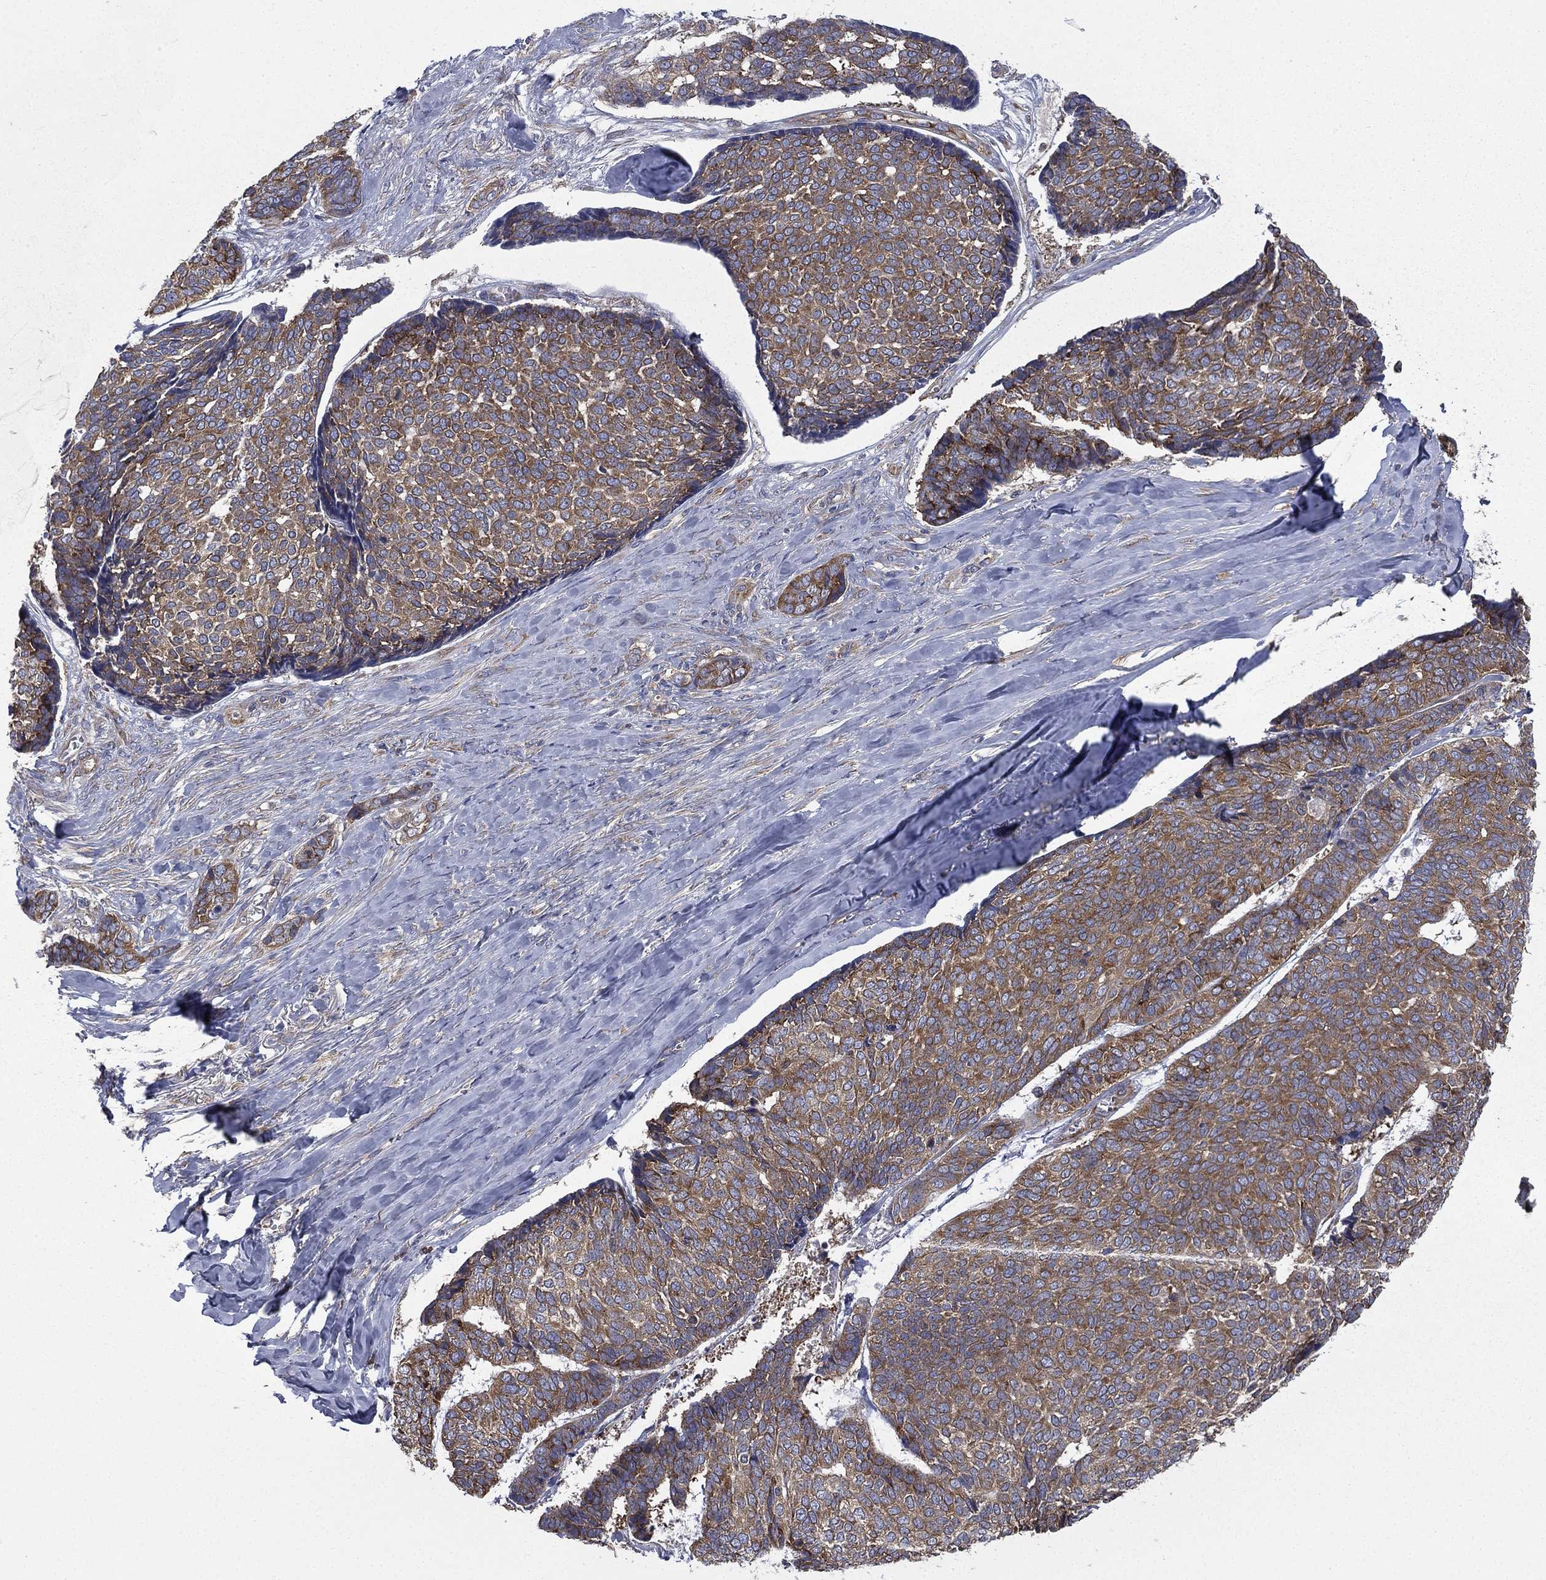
{"staining": {"intensity": "strong", "quantity": "25%-75%", "location": "cytoplasmic/membranous"}, "tissue": "skin cancer", "cell_type": "Tumor cells", "image_type": "cancer", "snomed": [{"axis": "morphology", "description": "Basal cell carcinoma"}, {"axis": "topography", "description": "Skin"}], "caption": "Skin cancer (basal cell carcinoma) stained for a protein (brown) shows strong cytoplasmic/membranous positive positivity in approximately 25%-75% of tumor cells.", "gene": "FARSA", "patient": {"sex": "male", "age": 86}}